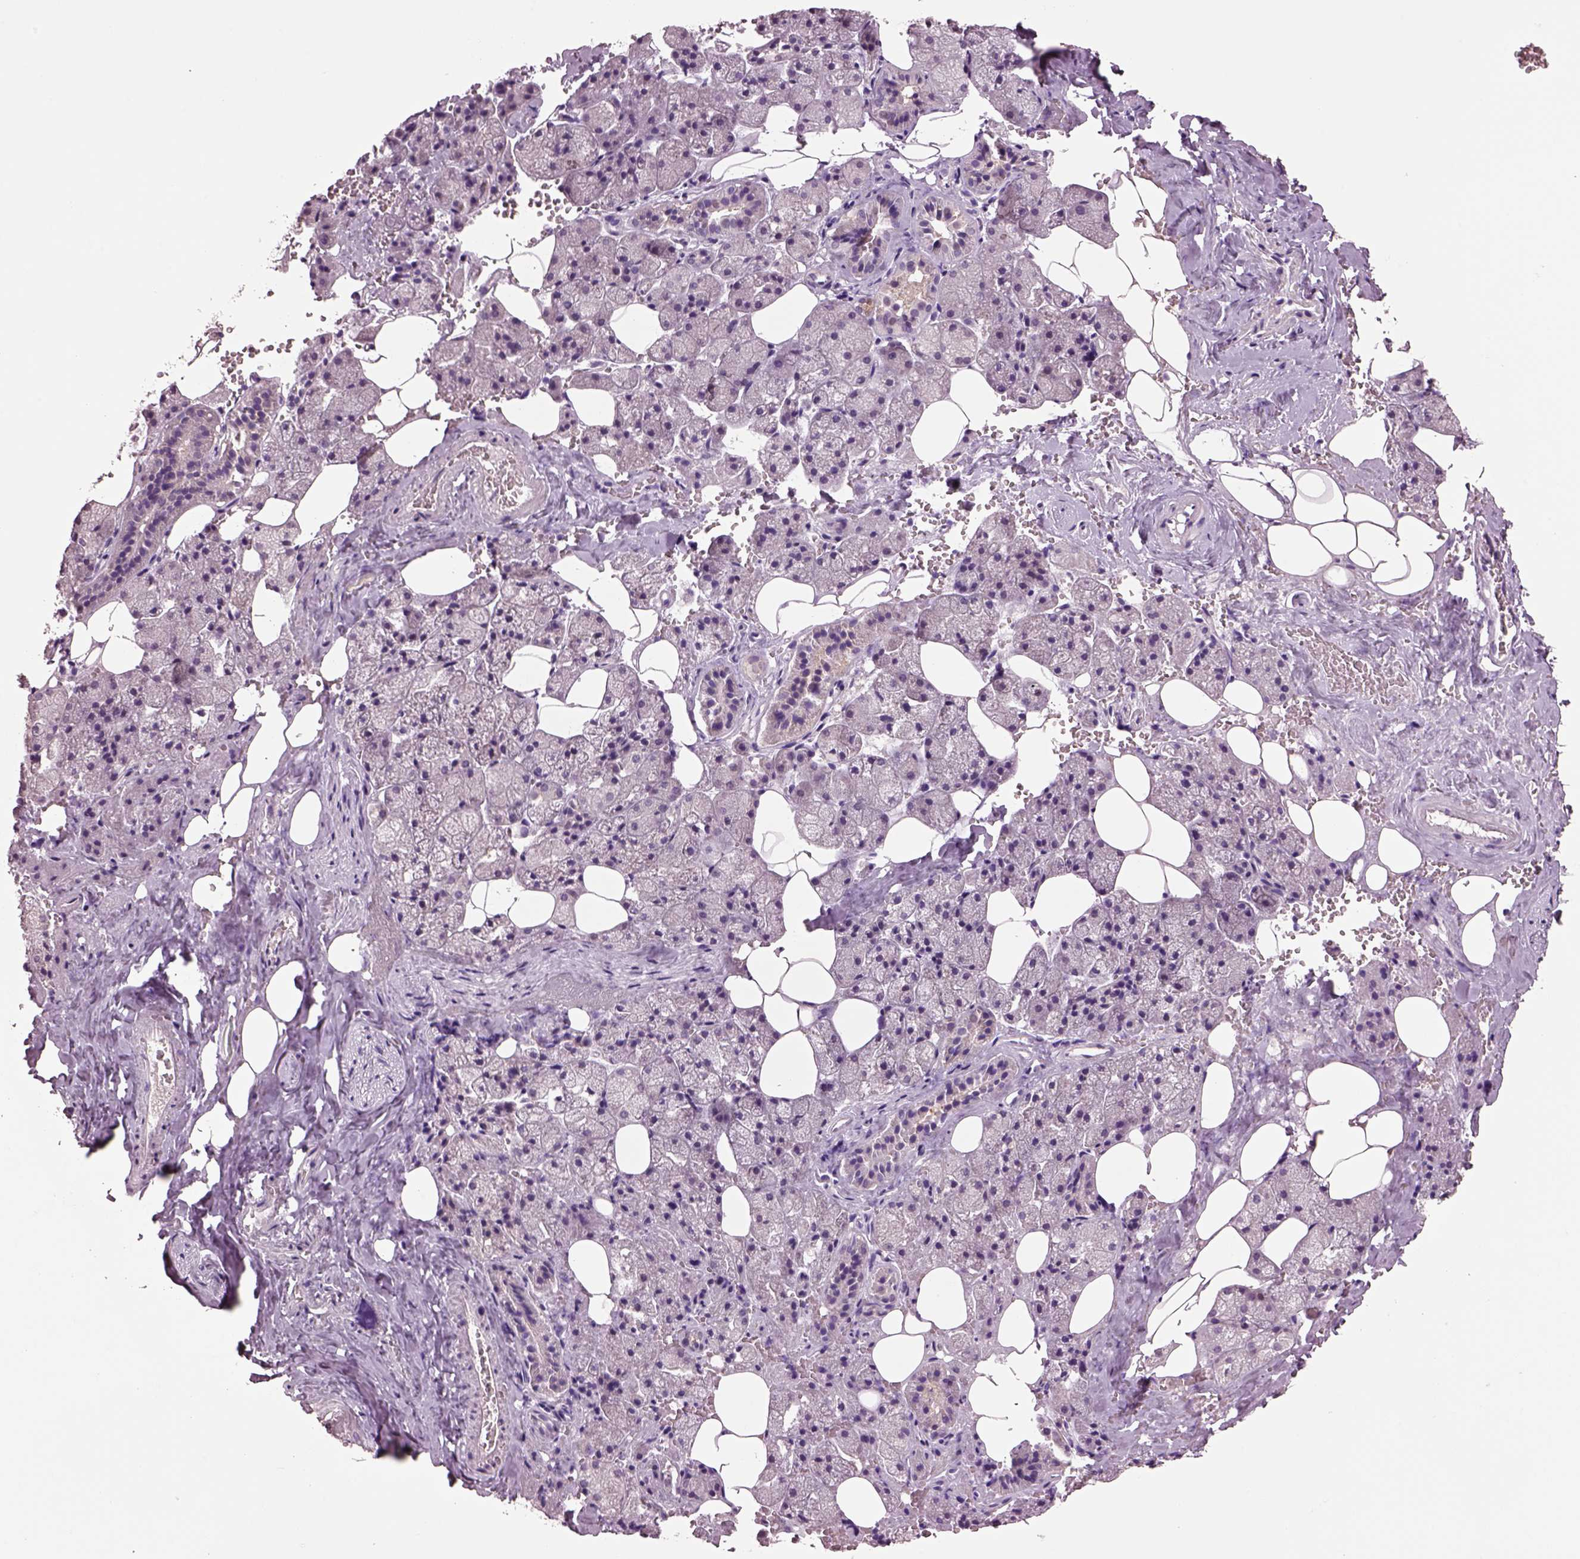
{"staining": {"intensity": "weak", "quantity": "<25%", "location": "cytoplasmic/membranous"}, "tissue": "salivary gland", "cell_type": "Glandular cells", "image_type": "normal", "snomed": [{"axis": "morphology", "description": "Normal tissue, NOS"}, {"axis": "topography", "description": "Salivary gland"}], "caption": "Unremarkable salivary gland was stained to show a protein in brown. There is no significant expression in glandular cells. (DAB immunohistochemistry (IHC) with hematoxylin counter stain).", "gene": "CLPSL1", "patient": {"sex": "male", "age": 38}}